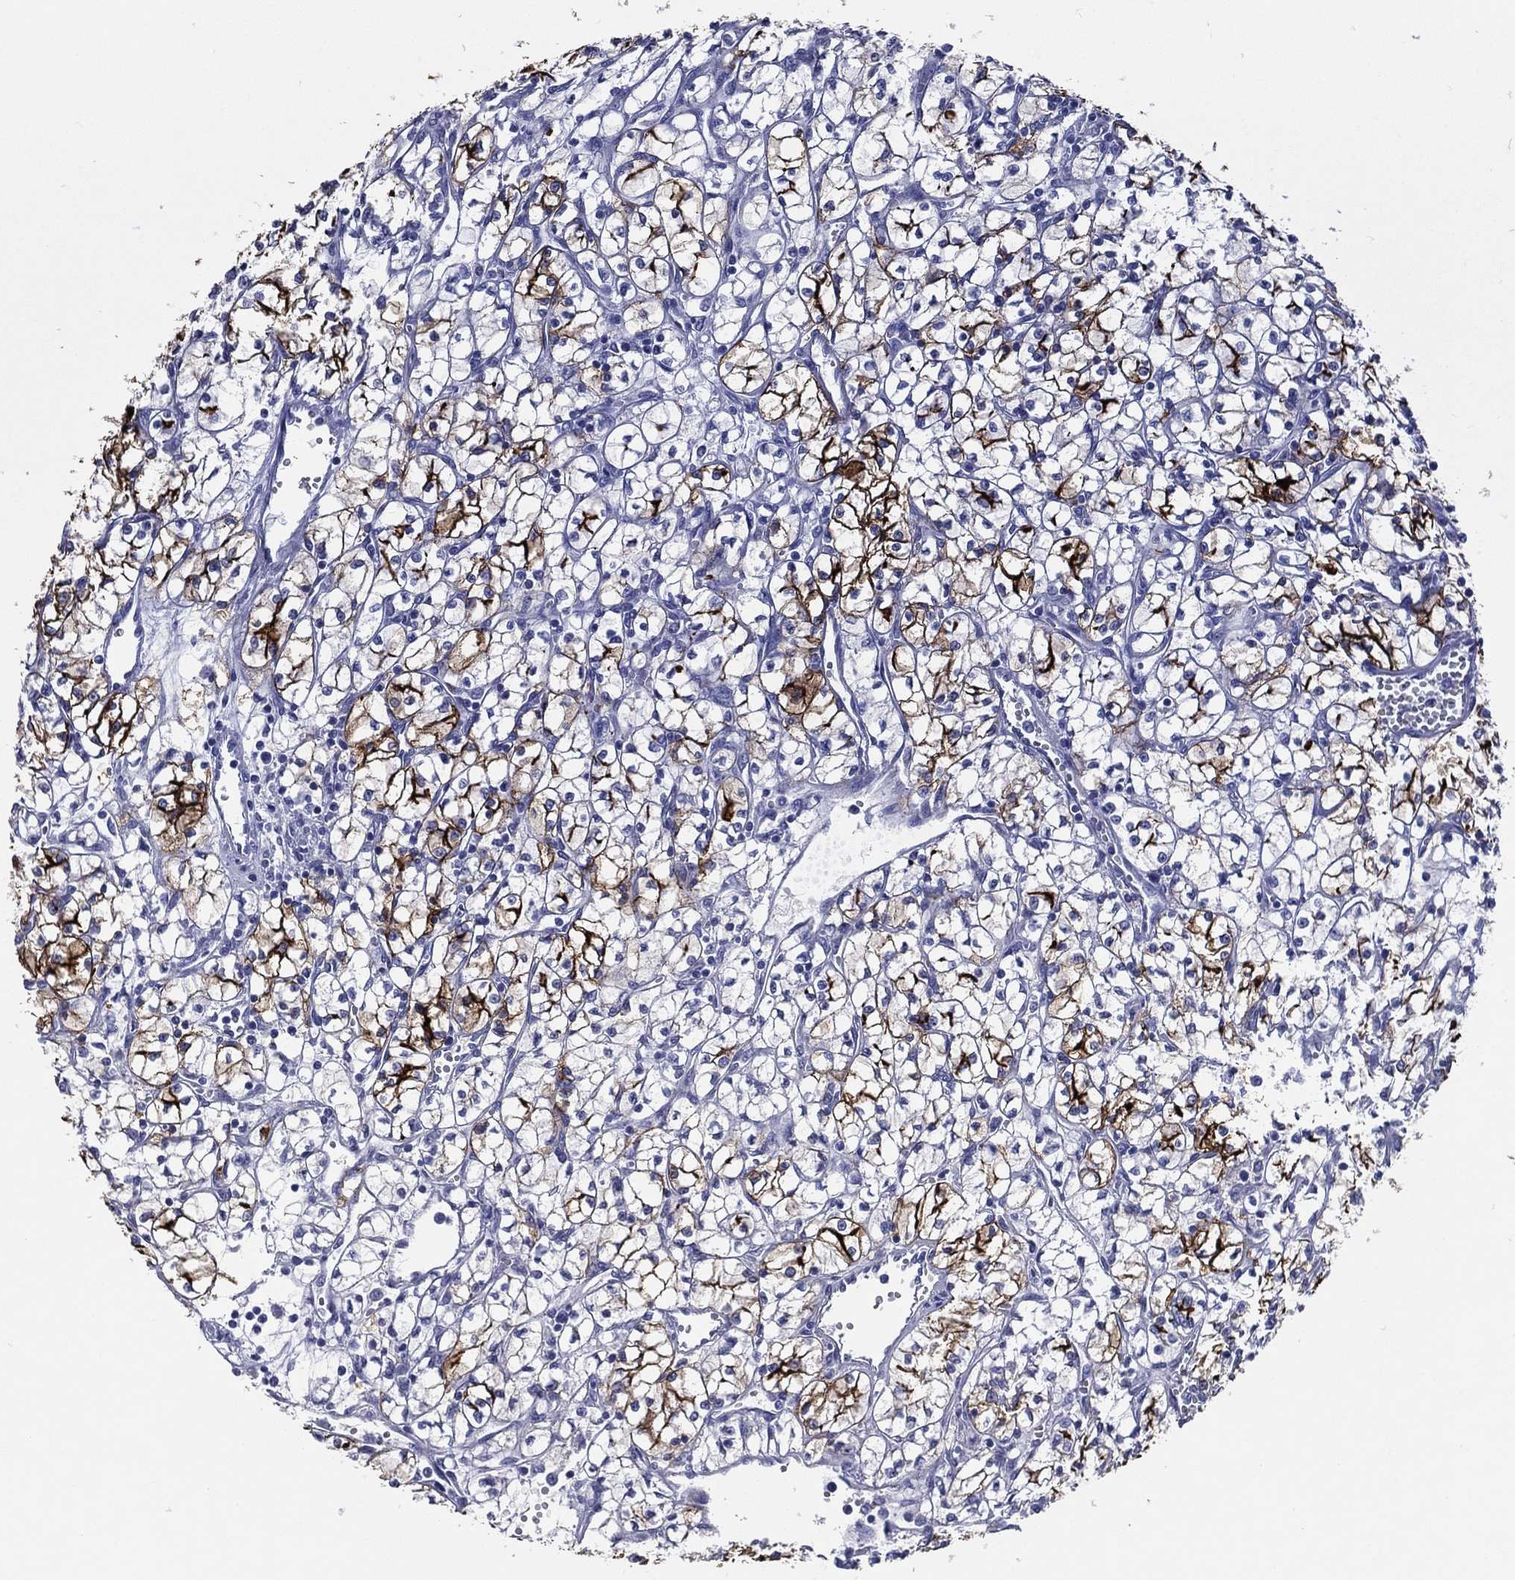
{"staining": {"intensity": "strong", "quantity": "25%-75%", "location": "cytoplasmic/membranous"}, "tissue": "renal cancer", "cell_type": "Tumor cells", "image_type": "cancer", "snomed": [{"axis": "morphology", "description": "Adenocarcinoma, NOS"}, {"axis": "topography", "description": "Kidney"}], "caption": "About 25%-75% of tumor cells in renal cancer (adenocarcinoma) demonstrate strong cytoplasmic/membranous protein staining as visualized by brown immunohistochemical staining.", "gene": "ACE2", "patient": {"sex": "female", "age": 64}}